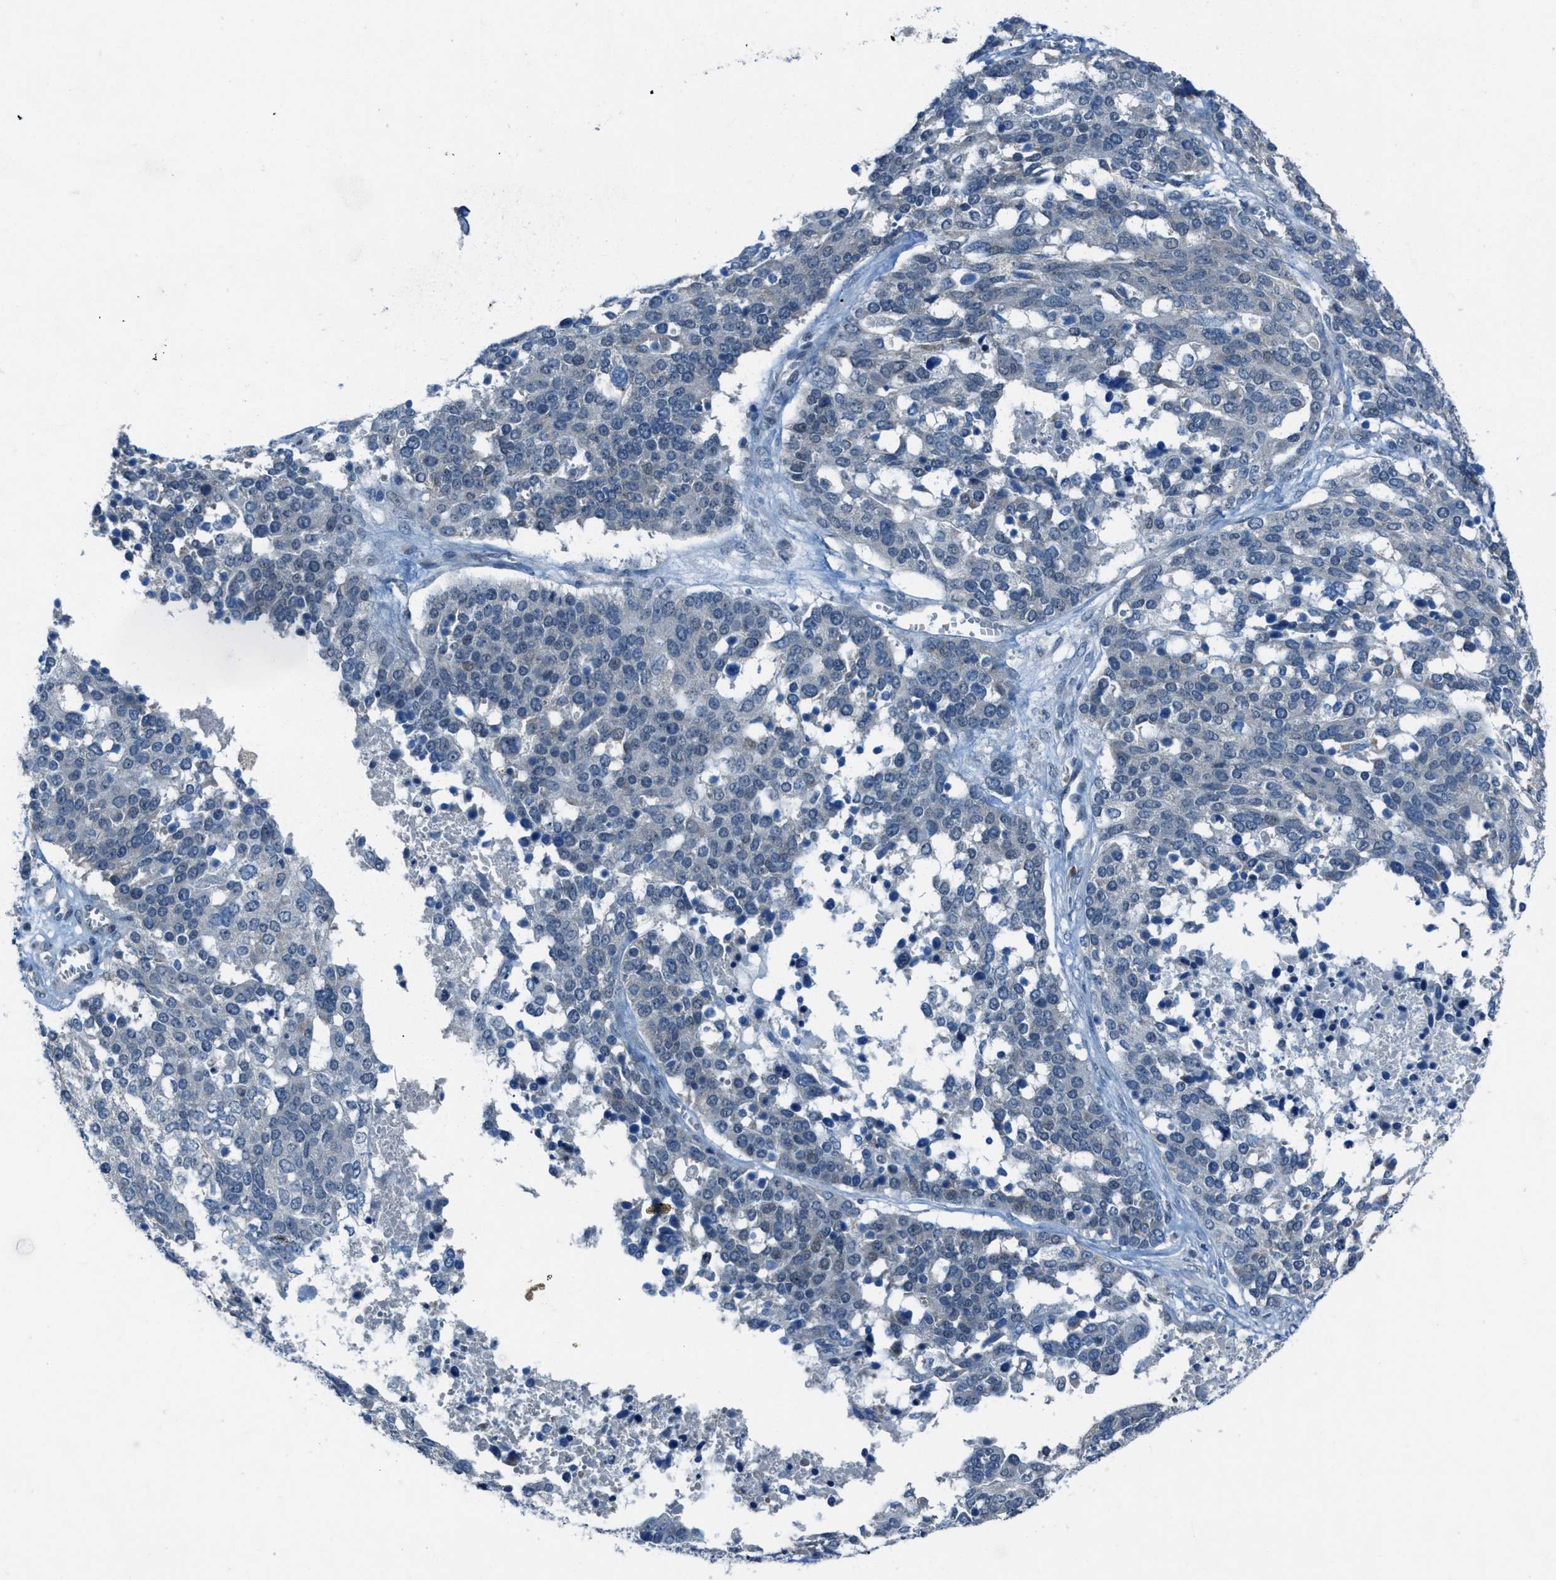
{"staining": {"intensity": "negative", "quantity": "none", "location": "none"}, "tissue": "ovarian cancer", "cell_type": "Tumor cells", "image_type": "cancer", "snomed": [{"axis": "morphology", "description": "Cystadenocarcinoma, serous, NOS"}, {"axis": "topography", "description": "Ovary"}], "caption": "This is an immunohistochemistry histopathology image of serous cystadenocarcinoma (ovarian). There is no staining in tumor cells.", "gene": "CDON", "patient": {"sex": "female", "age": 44}}